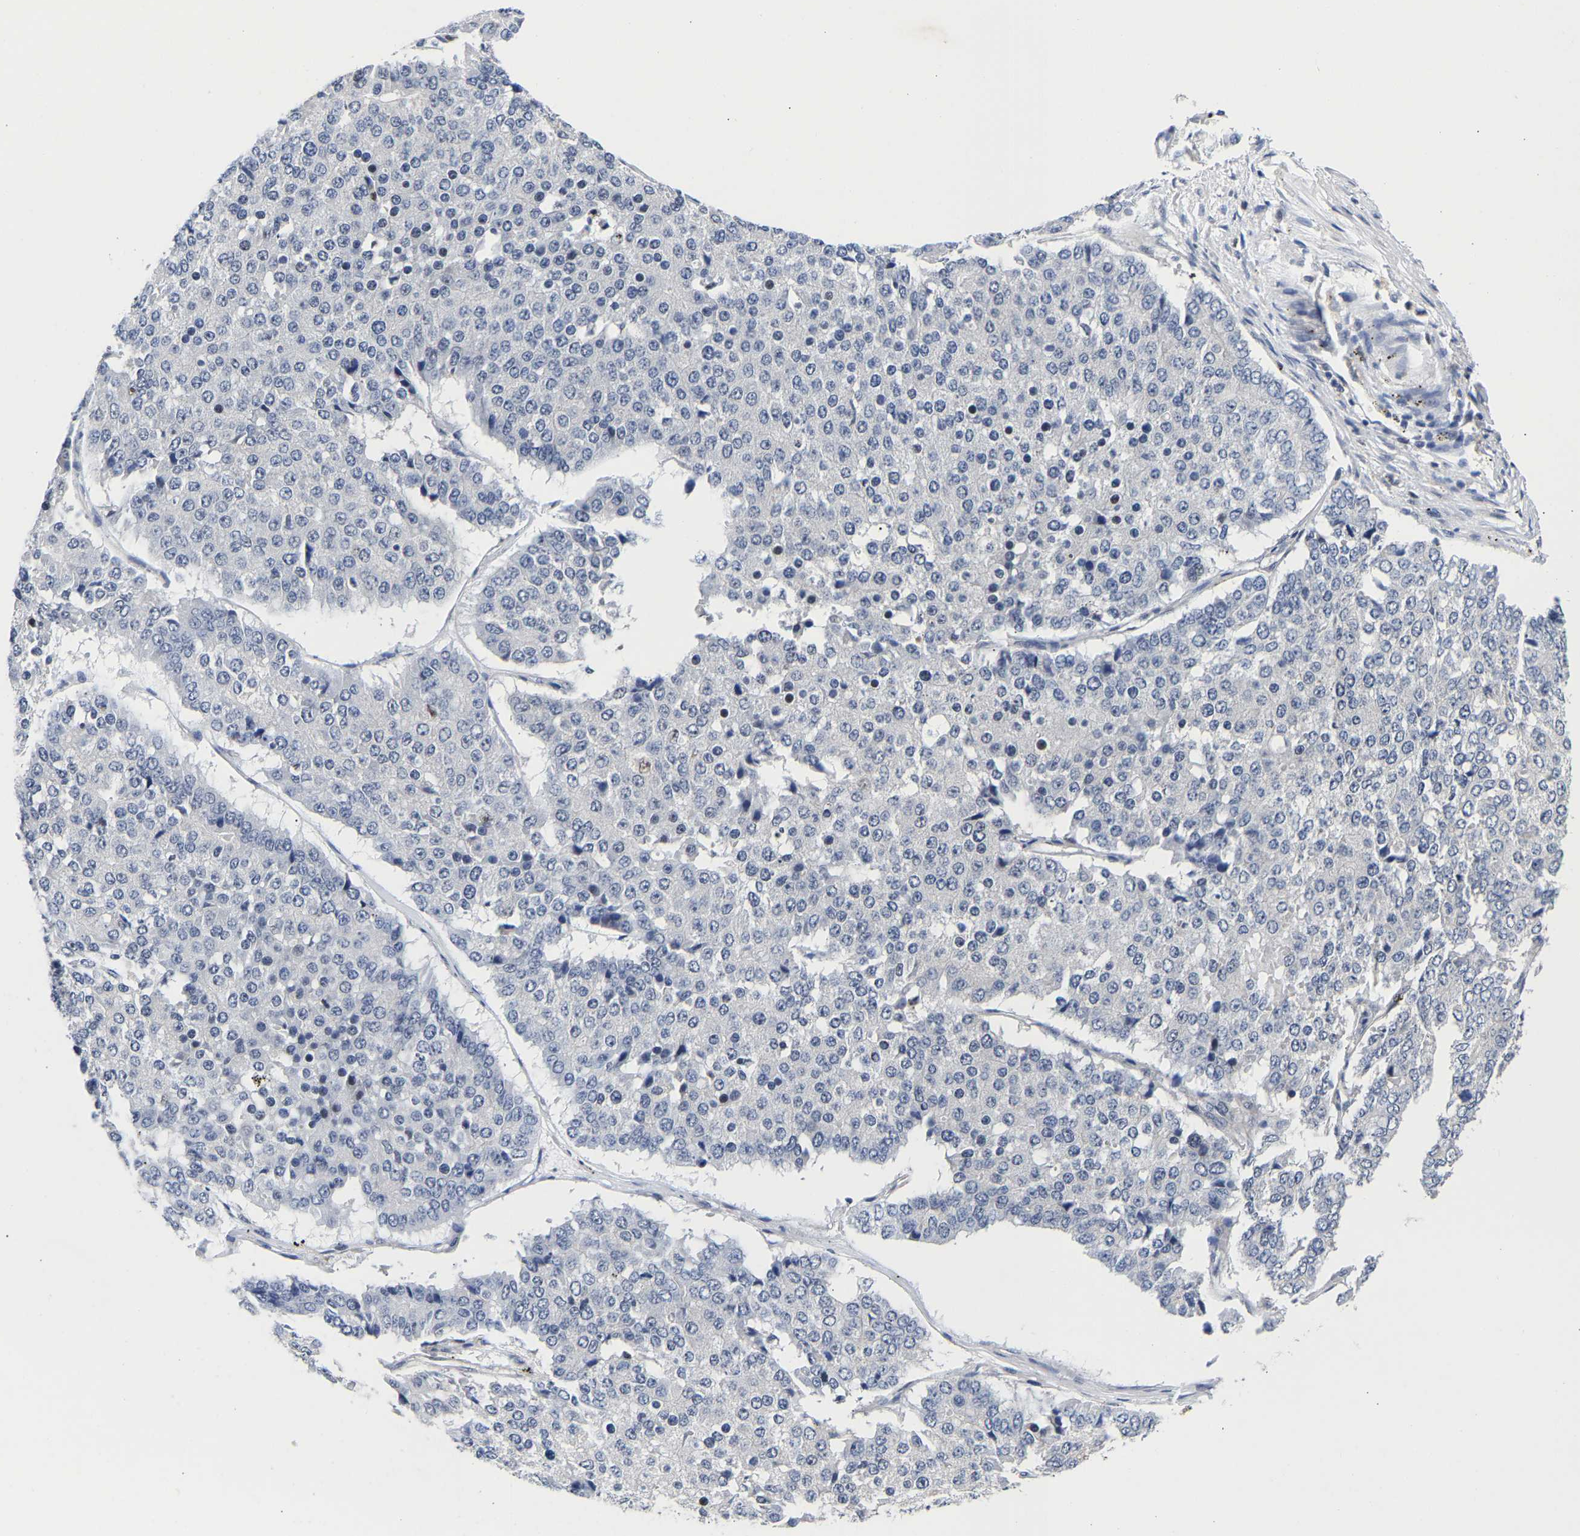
{"staining": {"intensity": "negative", "quantity": "none", "location": "none"}, "tissue": "pancreatic cancer", "cell_type": "Tumor cells", "image_type": "cancer", "snomed": [{"axis": "morphology", "description": "Adenocarcinoma, NOS"}, {"axis": "topography", "description": "Pancreas"}], "caption": "An image of pancreatic cancer stained for a protein demonstrates no brown staining in tumor cells.", "gene": "CCDC6", "patient": {"sex": "male", "age": 50}}